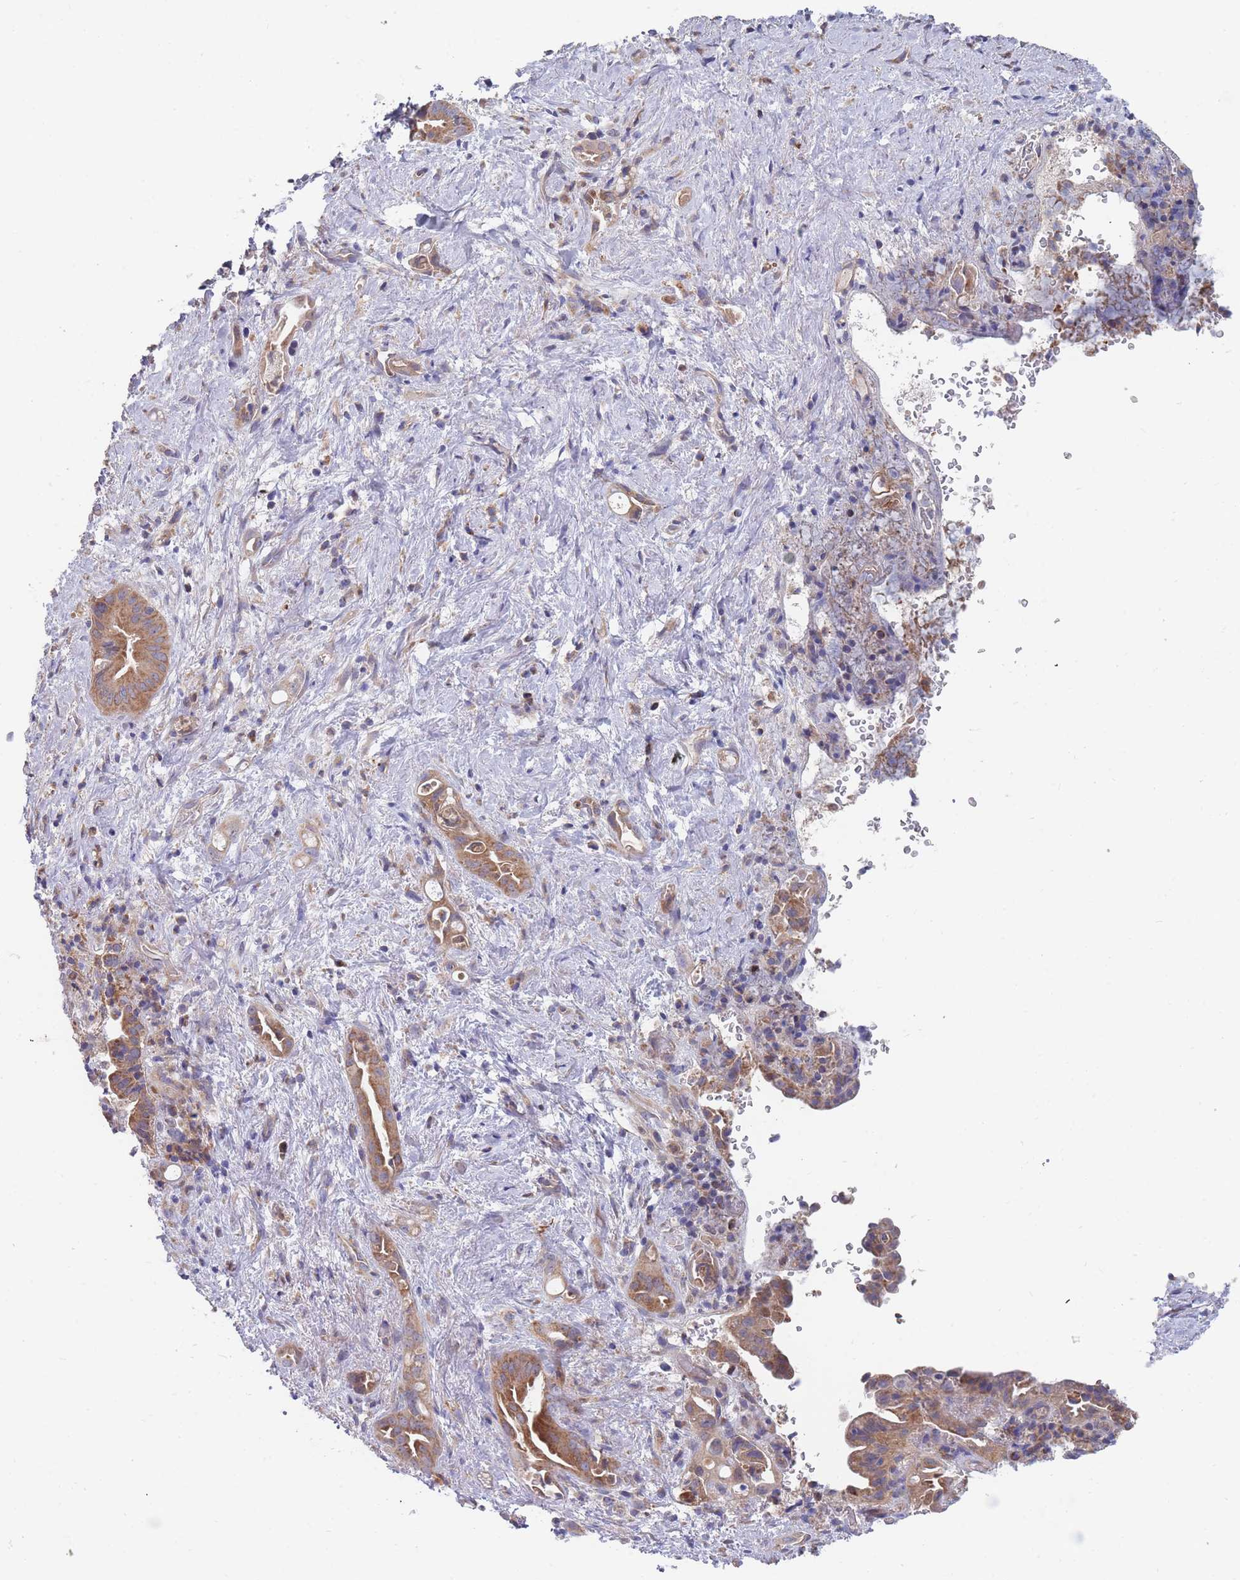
{"staining": {"intensity": "moderate", "quantity": ">75%", "location": "cytoplasmic/membranous"}, "tissue": "liver cancer", "cell_type": "Tumor cells", "image_type": "cancer", "snomed": [{"axis": "morphology", "description": "Cholangiocarcinoma"}, {"axis": "topography", "description": "Liver"}], "caption": "Immunohistochemistry (IHC) of liver cancer exhibits medium levels of moderate cytoplasmic/membranous expression in about >75% of tumor cells.", "gene": "NUB1", "patient": {"sex": "female", "age": 68}}